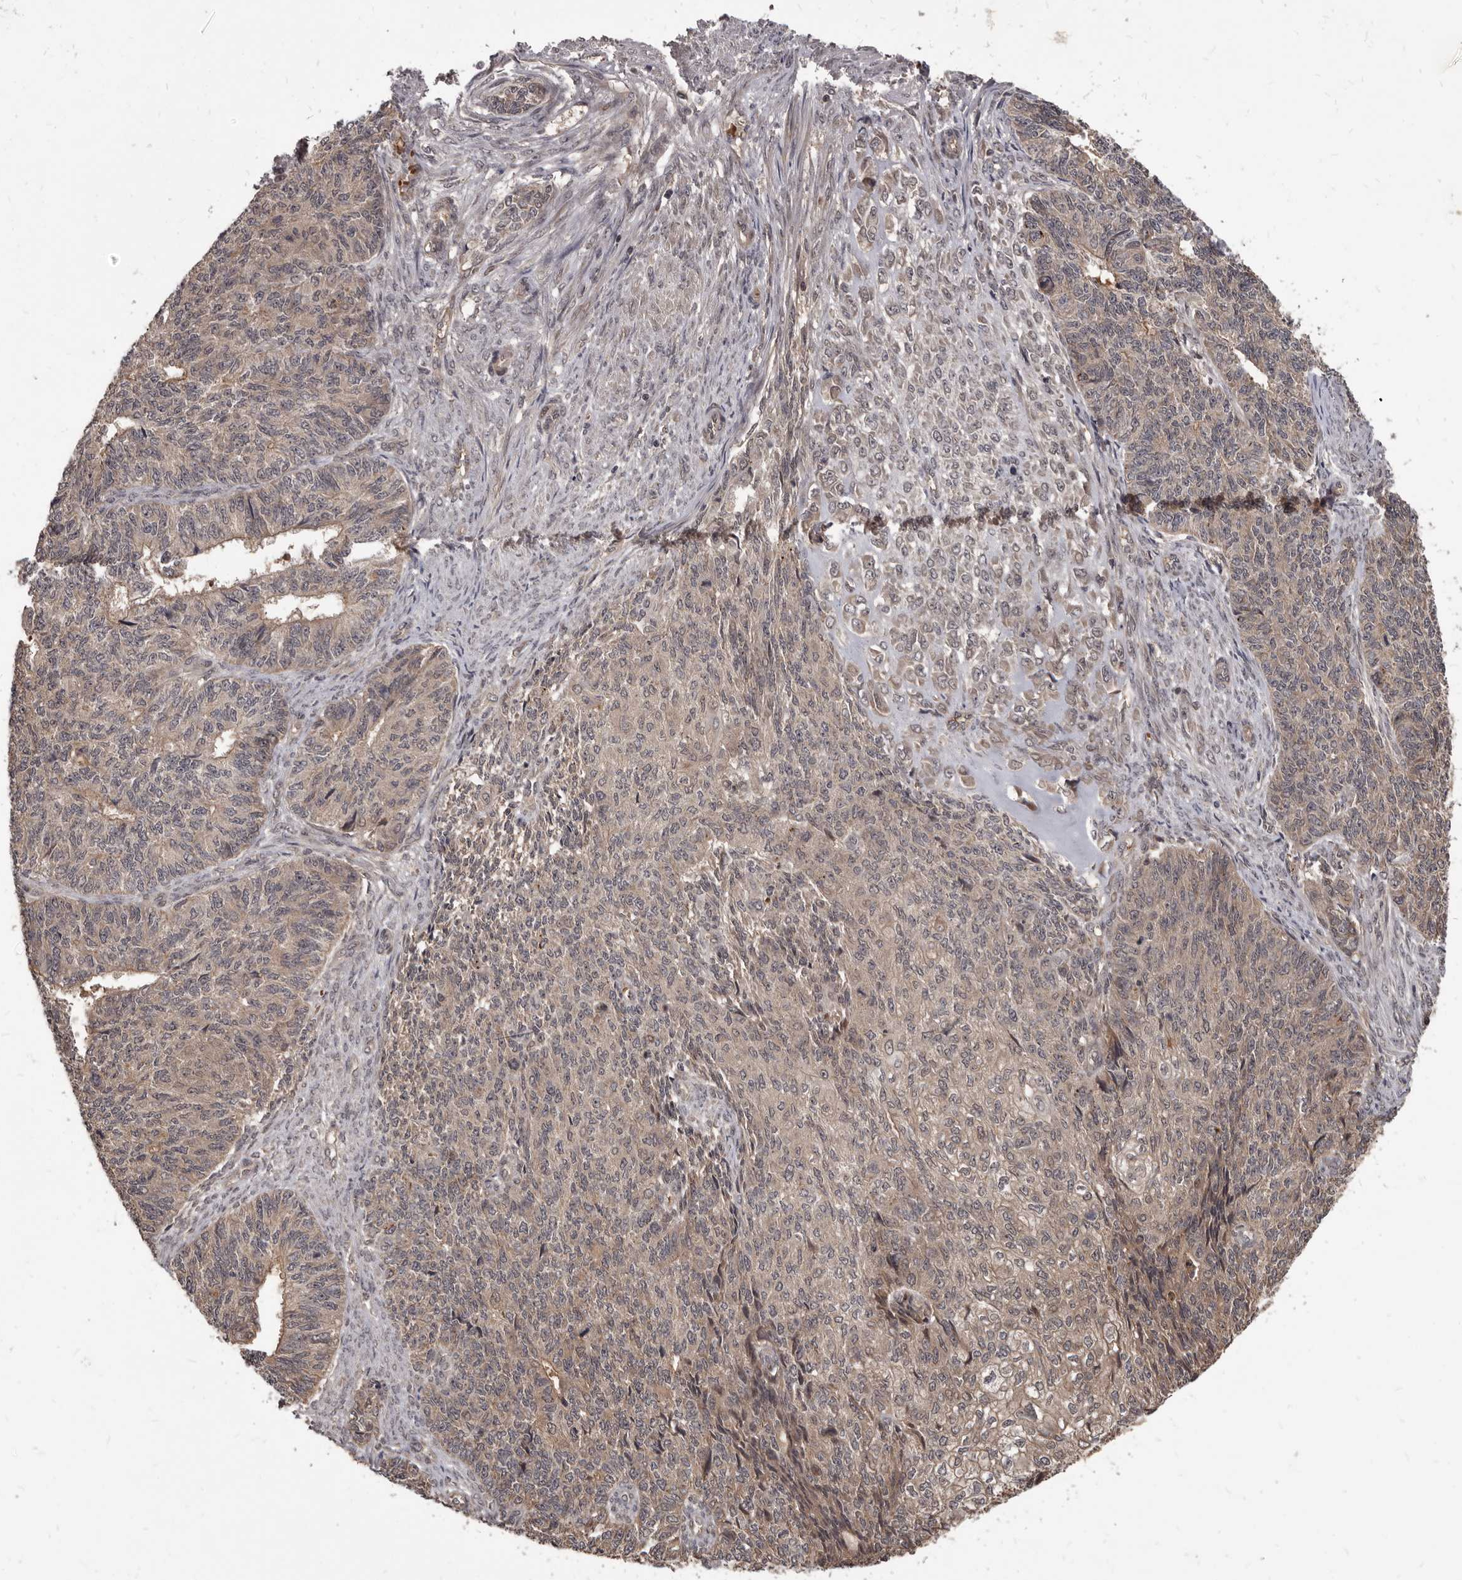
{"staining": {"intensity": "weak", "quantity": "25%-75%", "location": "cytoplasmic/membranous,nuclear"}, "tissue": "endometrial cancer", "cell_type": "Tumor cells", "image_type": "cancer", "snomed": [{"axis": "morphology", "description": "Adenocarcinoma, NOS"}, {"axis": "topography", "description": "Endometrium"}], "caption": "Brown immunohistochemical staining in human adenocarcinoma (endometrial) displays weak cytoplasmic/membranous and nuclear expression in approximately 25%-75% of tumor cells.", "gene": "GABPB2", "patient": {"sex": "female", "age": 32}}